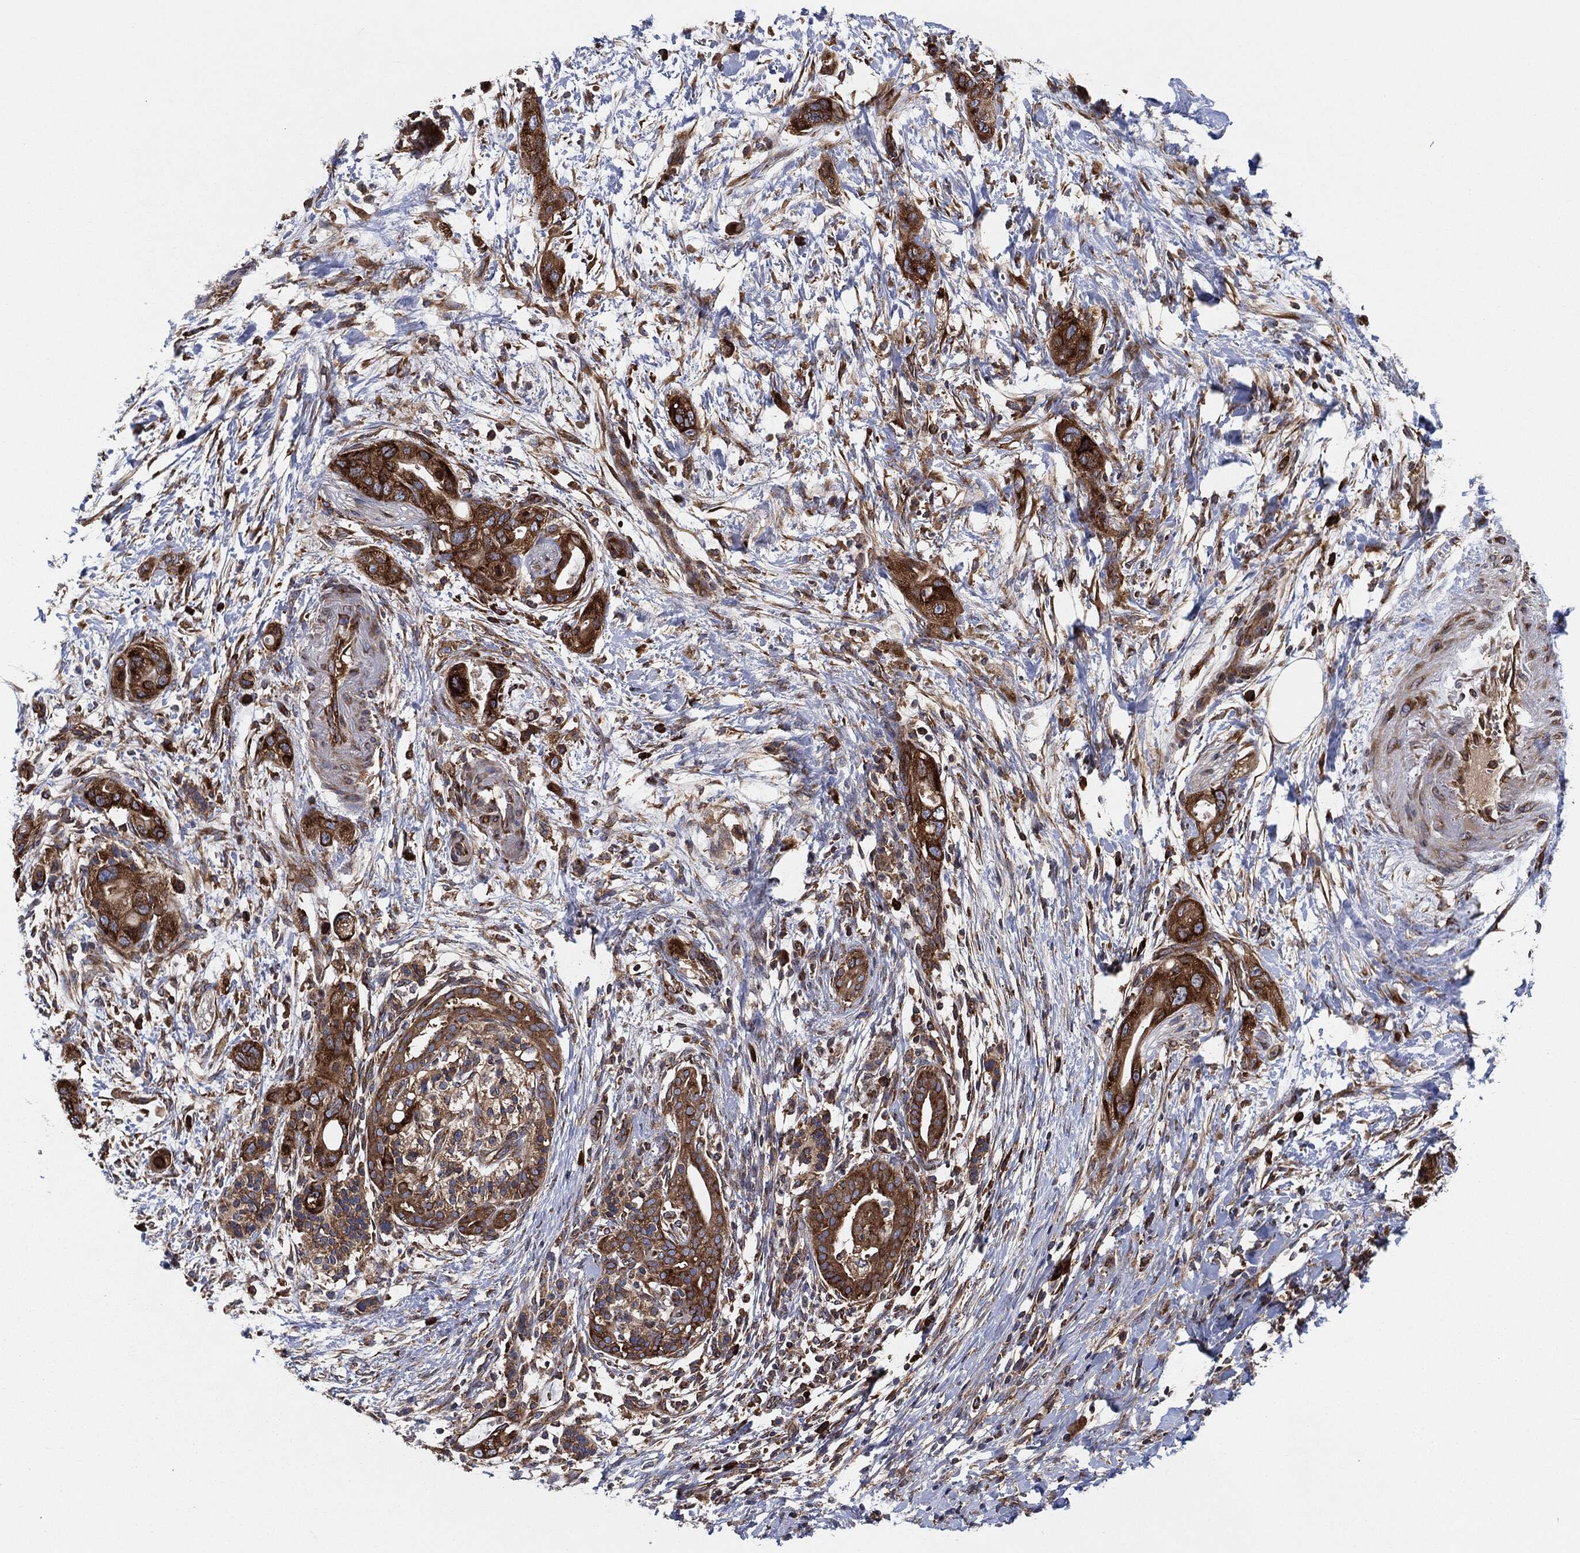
{"staining": {"intensity": "strong", "quantity": ">75%", "location": "cytoplasmic/membranous"}, "tissue": "pancreatic cancer", "cell_type": "Tumor cells", "image_type": "cancer", "snomed": [{"axis": "morphology", "description": "Adenocarcinoma, NOS"}, {"axis": "topography", "description": "Pancreas"}], "caption": "Pancreatic cancer (adenocarcinoma) stained with DAB (3,3'-diaminobenzidine) immunohistochemistry (IHC) exhibits high levels of strong cytoplasmic/membranous expression in about >75% of tumor cells.", "gene": "EIF2S2", "patient": {"sex": "male", "age": 44}}